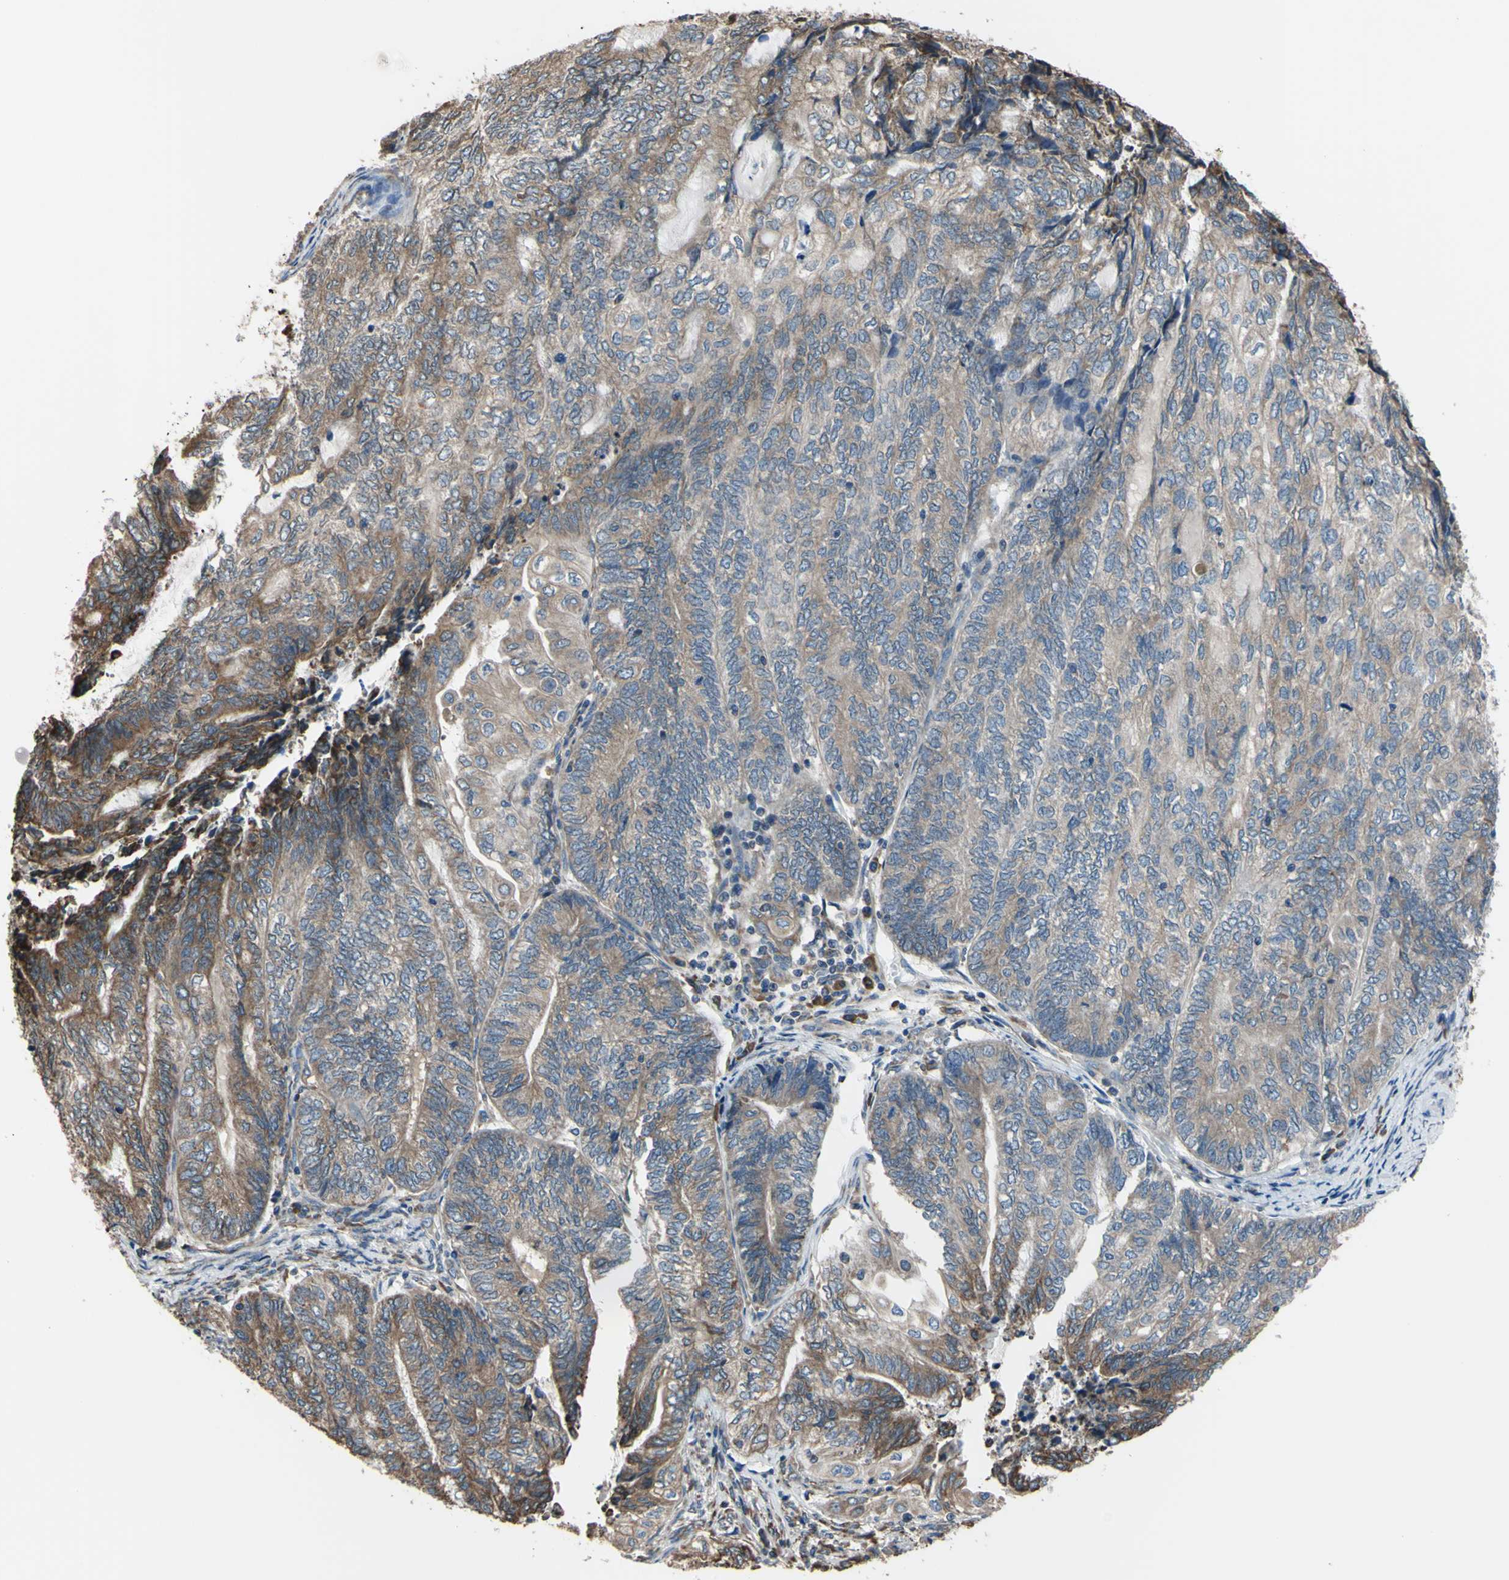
{"staining": {"intensity": "moderate", "quantity": ">75%", "location": "cytoplasmic/membranous"}, "tissue": "endometrial cancer", "cell_type": "Tumor cells", "image_type": "cancer", "snomed": [{"axis": "morphology", "description": "Adenocarcinoma, NOS"}, {"axis": "topography", "description": "Uterus"}, {"axis": "topography", "description": "Endometrium"}], "caption": "Moderate cytoplasmic/membranous expression is appreciated in approximately >75% of tumor cells in adenocarcinoma (endometrial). (Brightfield microscopy of DAB IHC at high magnification).", "gene": "BMF", "patient": {"sex": "female", "age": 70}}